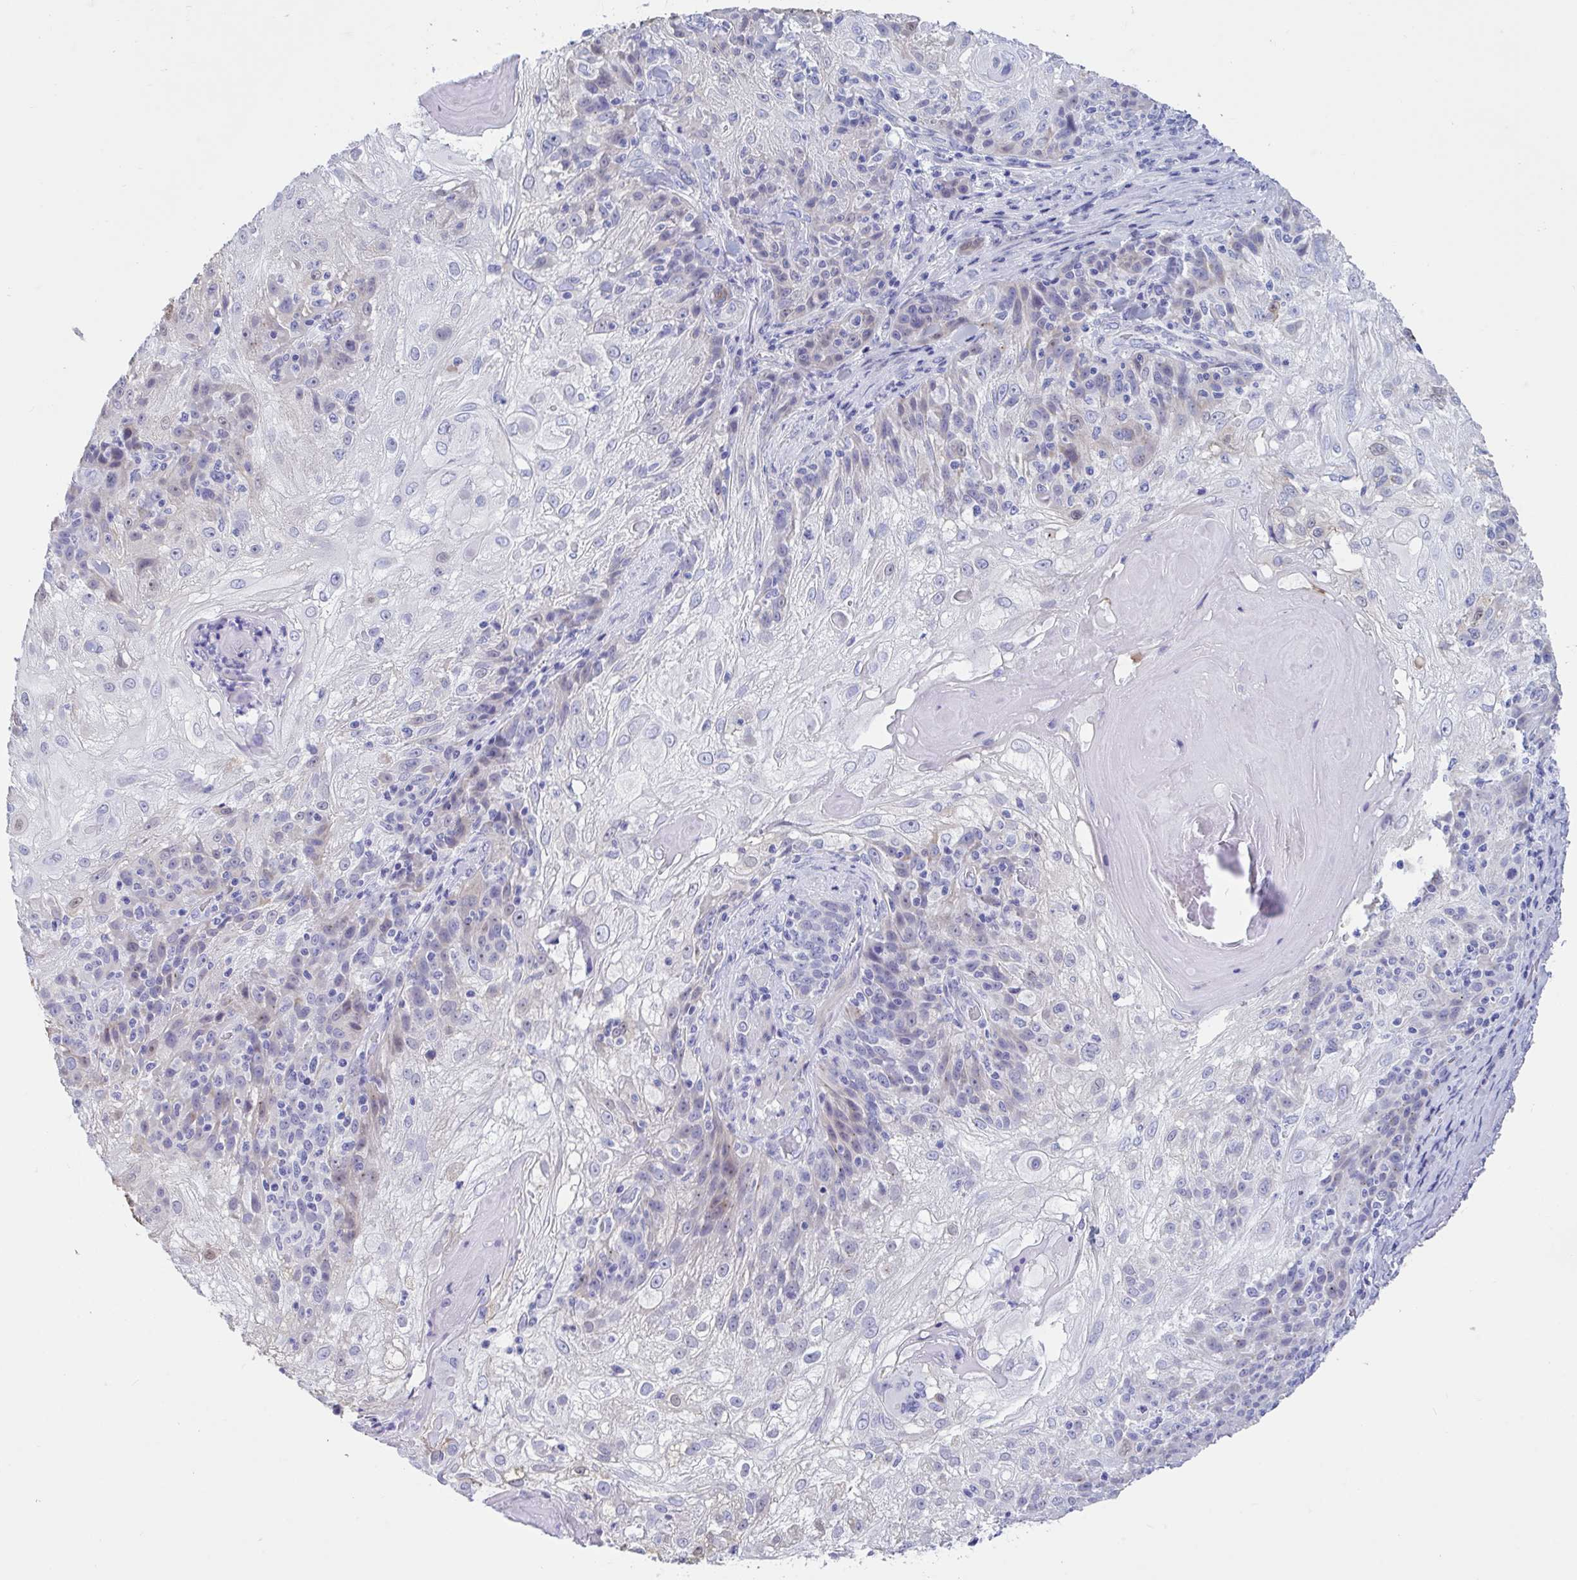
{"staining": {"intensity": "weak", "quantity": "<25%", "location": "nuclear"}, "tissue": "skin cancer", "cell_type": "Tumor cells", "image_type": "cancer", "snomed": [{"axis": "morphology", "description": "Normal tissue, NOS"}, {"axis": "morphology", "description": "Squamous cell carcinoma, NOS"}, {"axis": "topography", "description": "Skin"}], "caption": "Squamous cell carcinoma (skin) was stained to show a protein in brown. There is no significant expression in tumor cells. (DAB immunohistochemistry (IHC) visualized using brightfield microscopy, high magnification).", "gene": "TTC30B", "patient": {"sex": "female", "age": 83}}